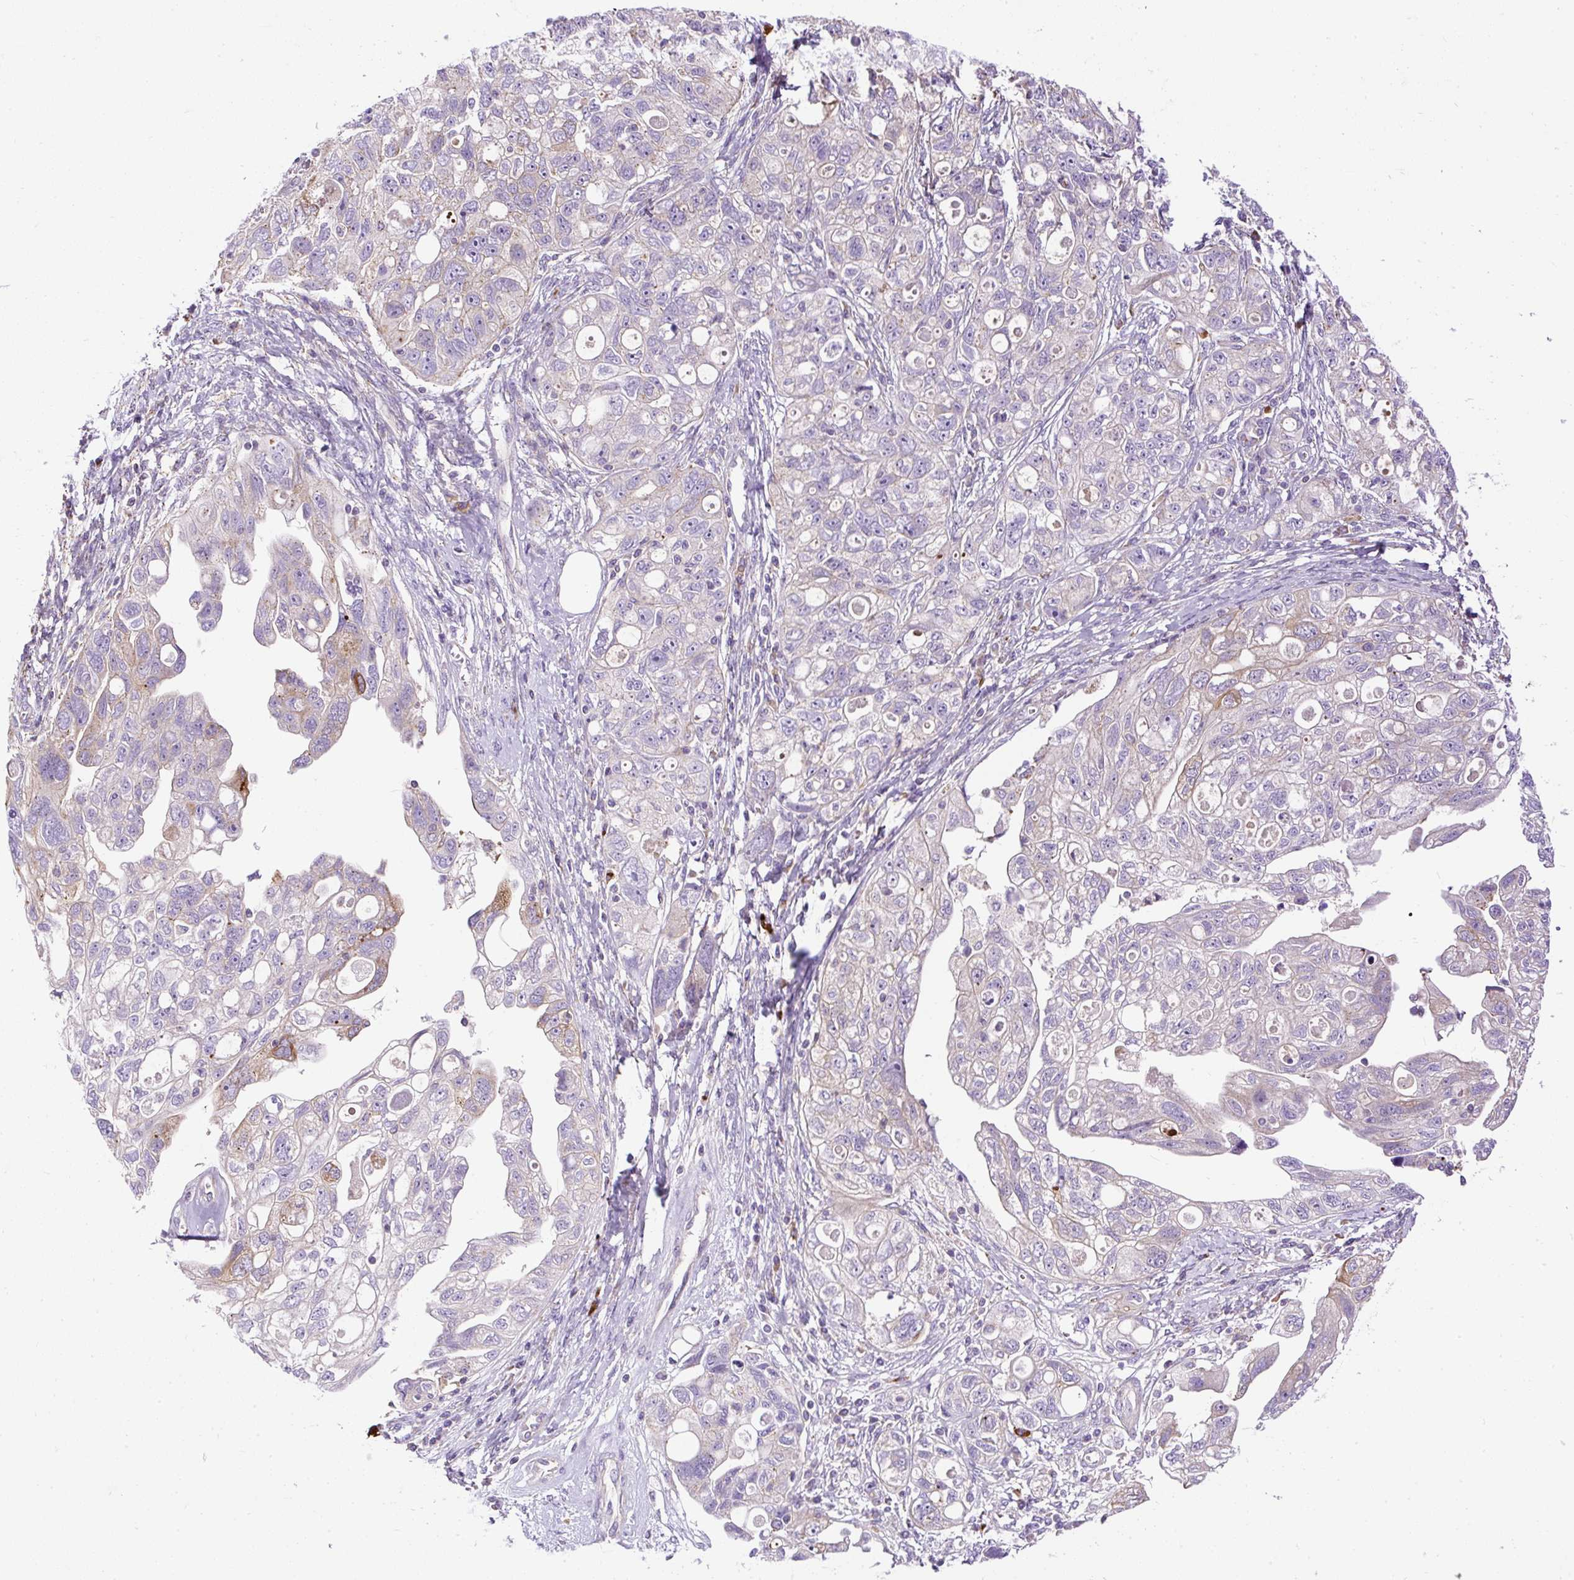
{"staining": {"intensity": "moderate", "quantity": "<25%", "location": "cytoplasmic/membranous"}, "tissue": "ovarian cancer", "cell_type": "Tumor cells", "image_type": "cancer", "snomed": [{"axis": "morphology", "description": "Carcinoma, NOS"}, {"axis": "morphology", "description": "Cystadenocarcinoma, serous, NOS"}, {"axis": "topography", "description": "Ovary"}], "caption": "Human ovarian carcinoma stained with a brown dye displays moderate cytoplasmic/membranous positive positivity in about <25% of tumor cells.", "gene": "CFAP47", "patient": {"sex": "female", "age": 69}}